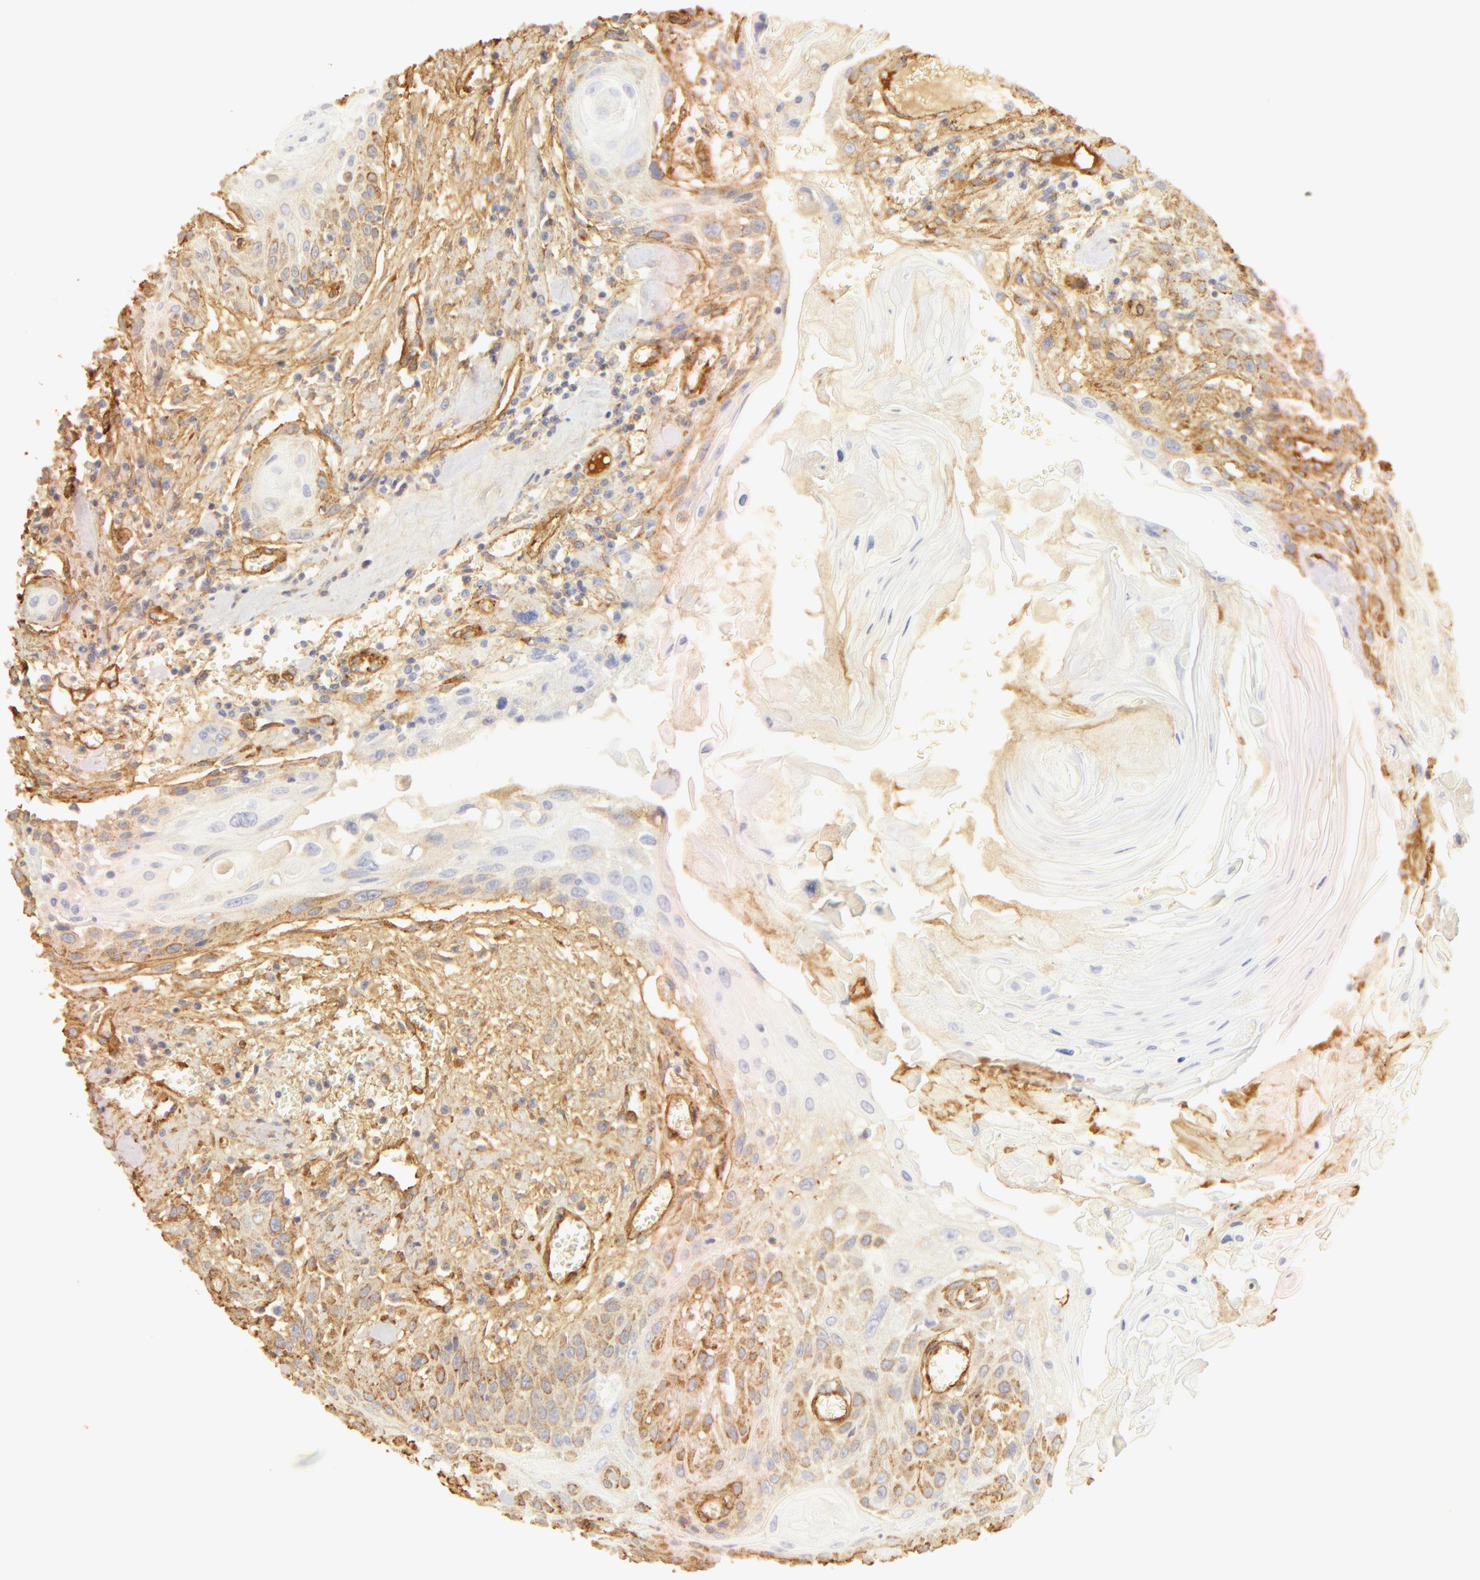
{"staining": {"intensity": "negative", "quantity": "none", "location": "none"}, "tissue": "head and neck cancer", "cell_type": "Tumor cells", "image_type": "cancer", "snomed": [{"axis": "morphology", "description": "Squamous cell carcinoma, NOS"}, {"axis": "morphology", "description": "Squamous cell carcinoma, metastatic, NOS"}, {"axis": "topography", "description": "Lymph node"}, {"axis": "topography", "description": "Salivary gland"}, {"axis": "topography", "description": "Head-Neck"}], "caption": "Protein analysis of metastatic squamous cell carcinoma (head and neck) exhibits no significant staining in tumor cells.", "gene": "COL4A1", "patient": {"sex": "female", "age": 74}}